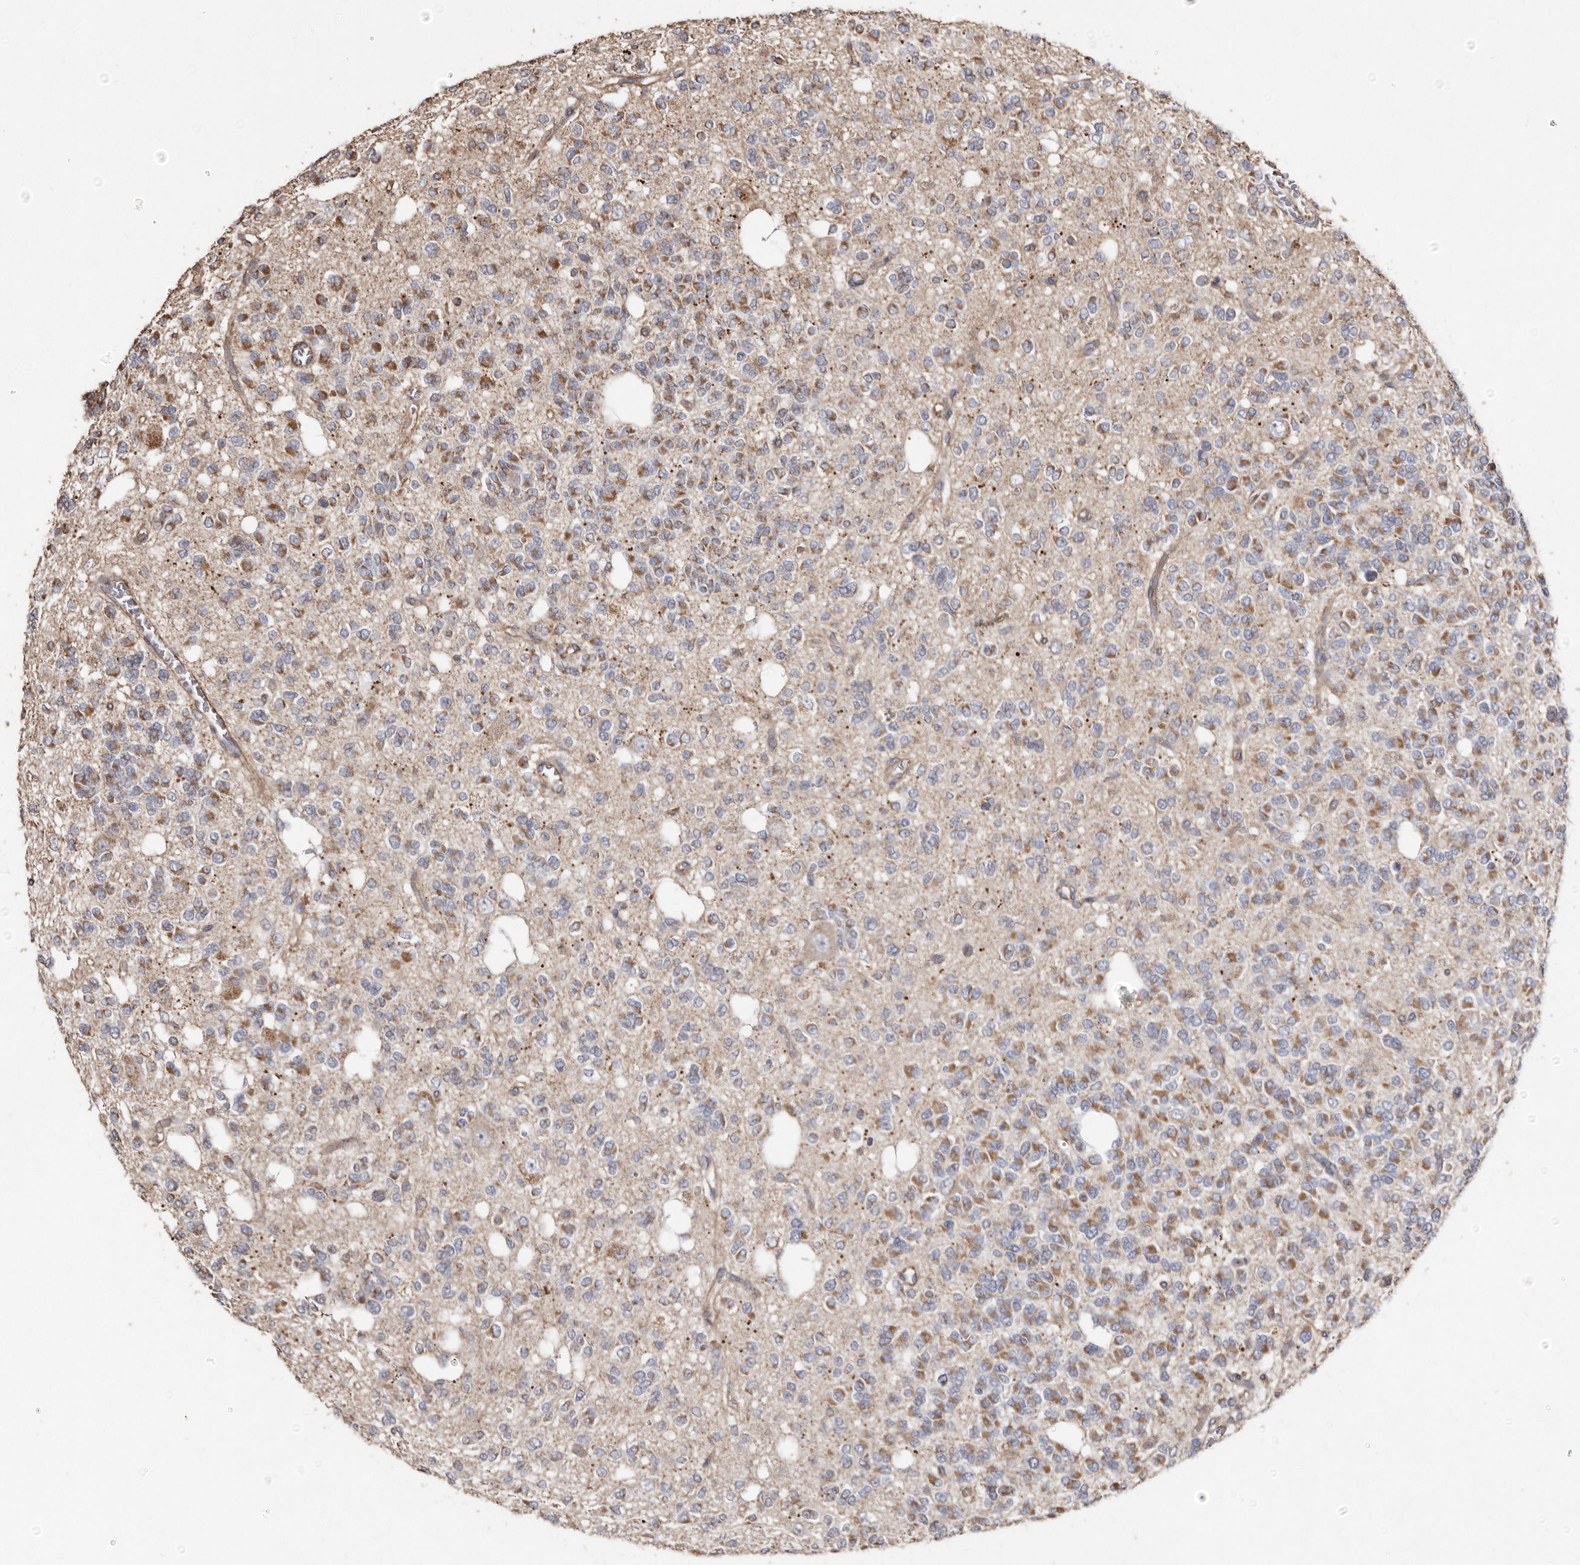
{"staining": {"intensity": "moderate", "quantity": "25%-75%", "location": "cytoplasmic/membranous"}, "tissue": "glioma", "cell_type": "Tumor cells", "image_type": "cancer", "snomed": [{"axis": "morphology", "description": "Glioma, malignant, Low grade"}, {"axis": "topography", "description": "Brain"}], "caption": "DAB (3,3'-diaminobenzidine) immunohistochemical staining of human glioma shows moderate cytoplasmic/membranous protein staining in about 25%-75% of tumor cells.", "gene": "MACC1", "patient": {"sex": "male", "age": 38}}